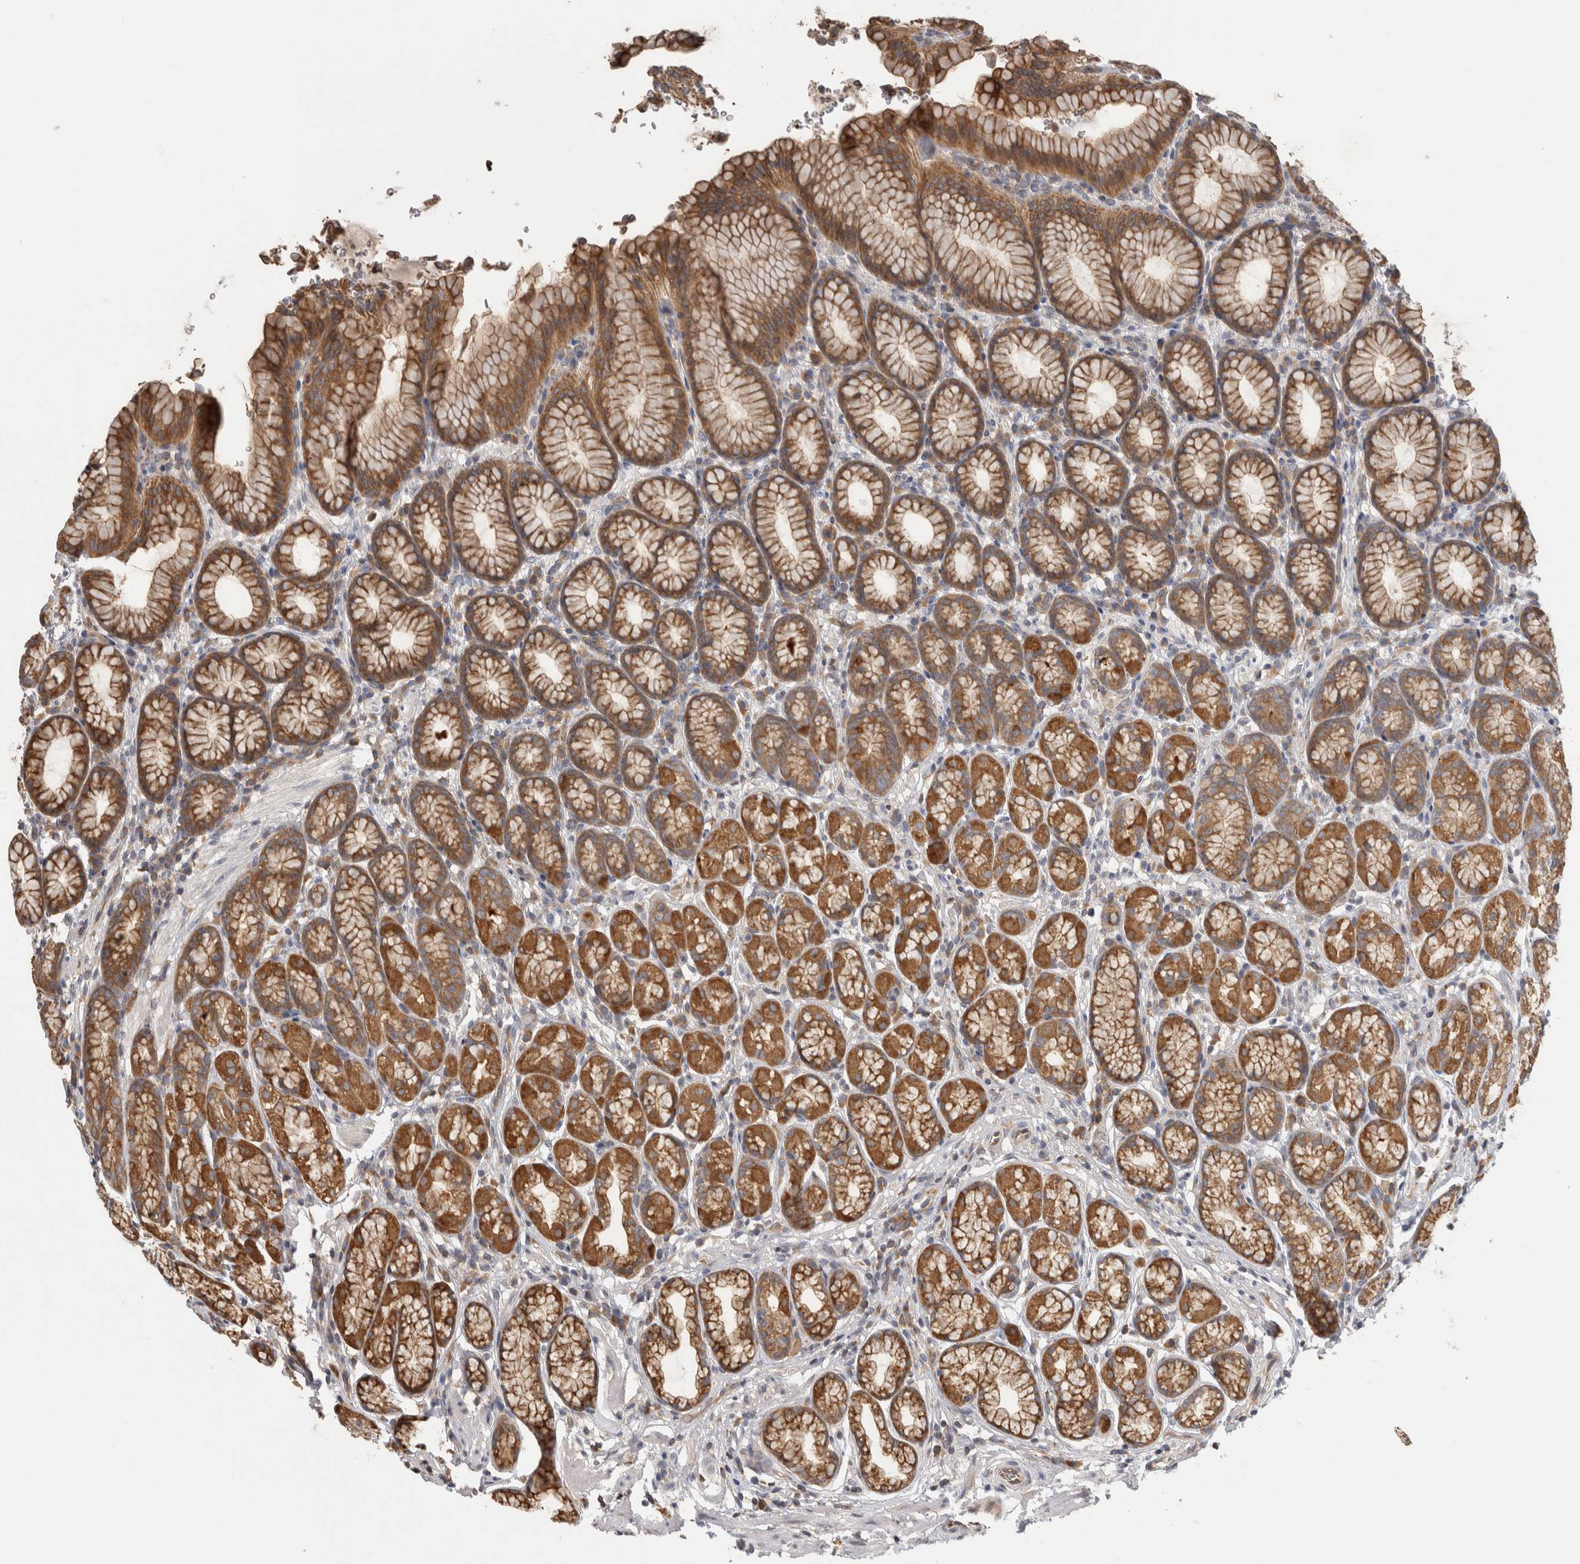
{"staining": {"intensity": "strong", "quantity": ">75%", "location": "cytoplasmic/membranous"}, "tissue": "stomach", "cell_type": "Glandular cells", "image_type": "normal", "snomed": [{"axis": "morphology", "description": "Normal tissue, NOS"}, {"axis": "topography", "description": "Stomach"}], "caption": "Immunohistochemistry (DAB (3,3'-diaminobenzidine)) staining of benign human stomach exhibits strong cytoplasmic/membranous protein expression in about >75% of glandular cells.", "gene": "PARP6", "patient": {"sex": "male", "age": 42}}